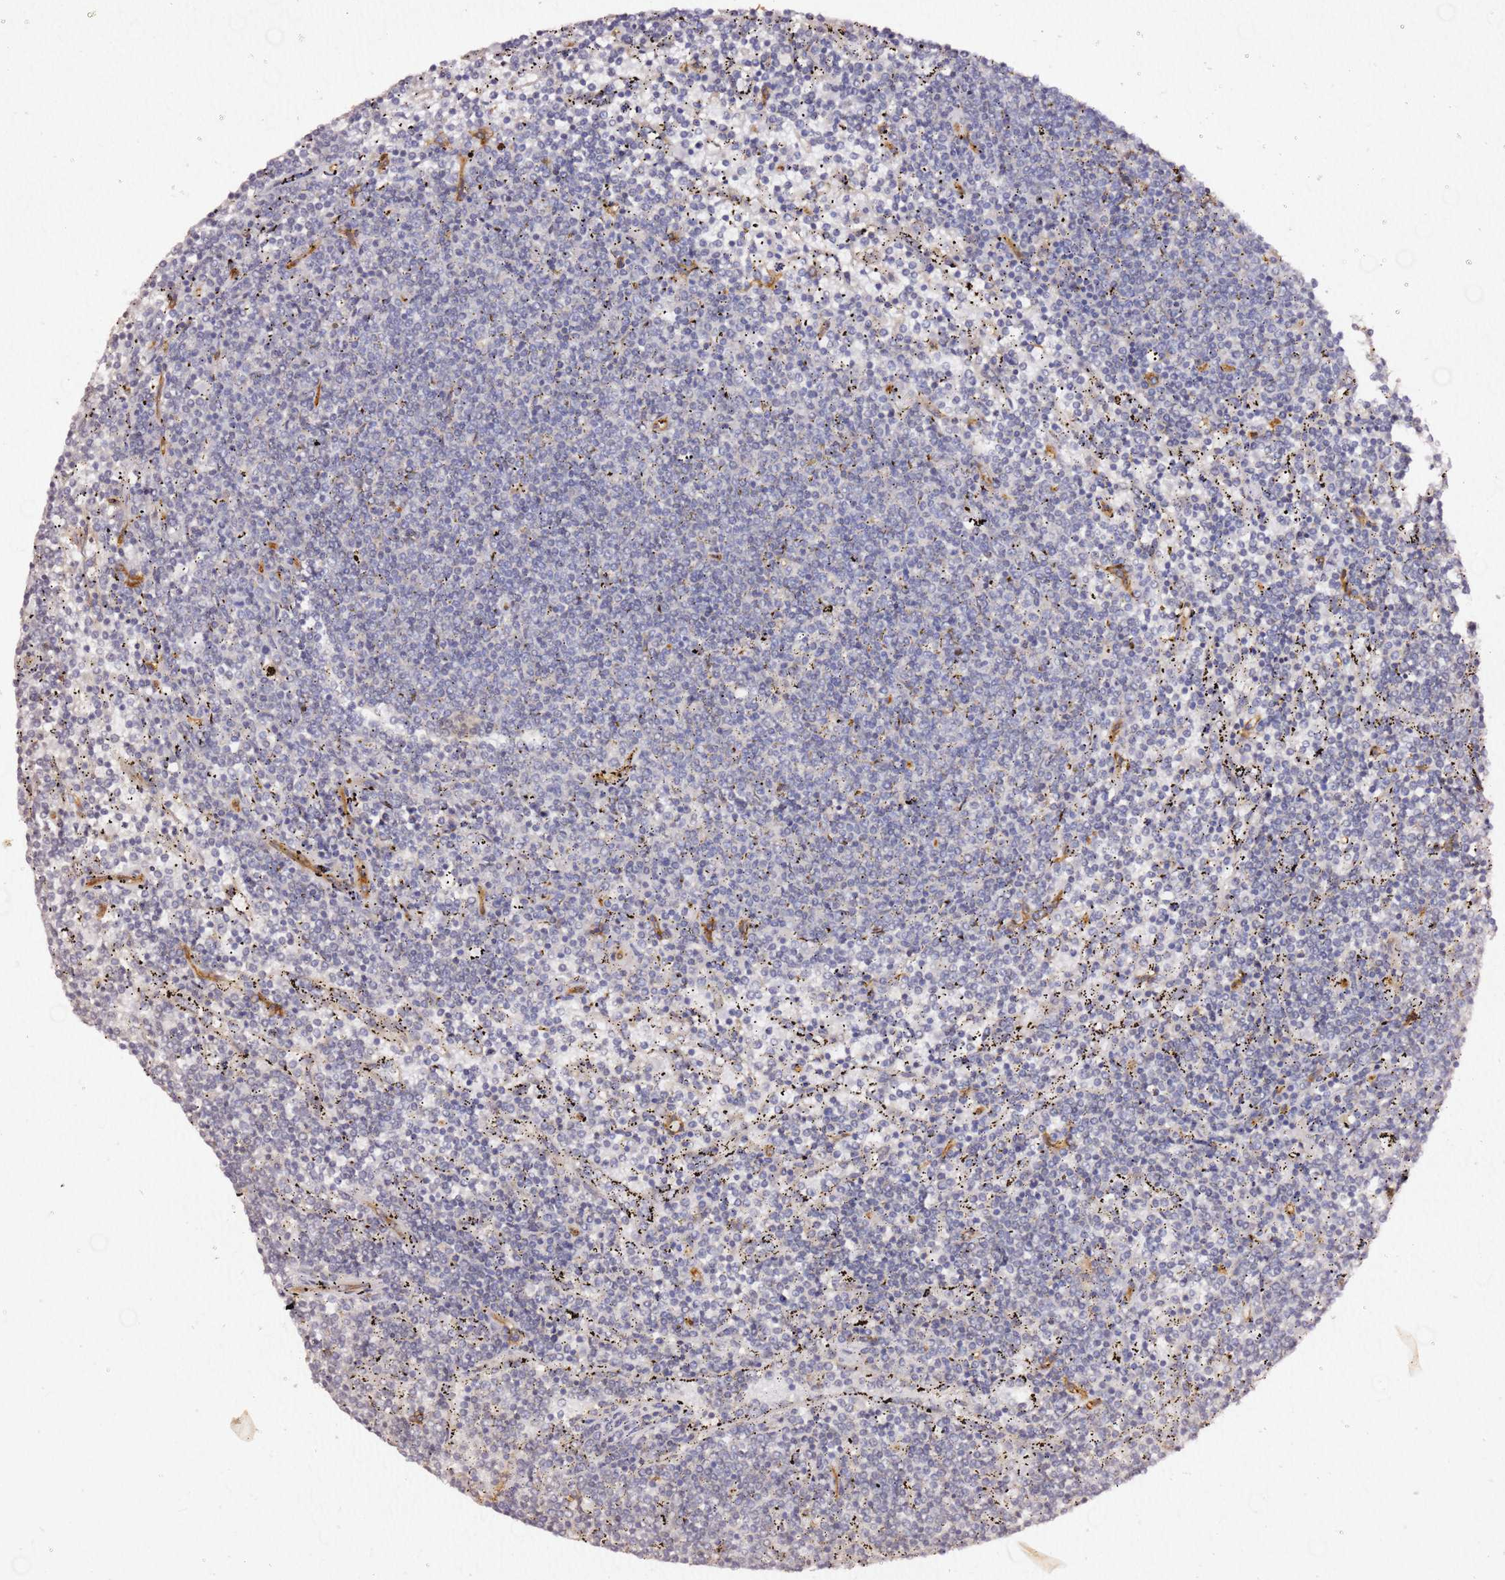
{"staining": {"intensity": "negative", "quantity": "none", "location": "none"}, "tissue": "lymphoma", "cell_type": "Tumor cells", "image_type": "cancer", "snomed": [{"axis": "morphology", "description": "Malignant lymphoma, non-Hodgkin's type, Low grade"}, {"axis": "topography", "description": "Spleen"}], "caption": "Human lymphoma stained for a protein using immunohistochemistry reveals no staining in tumor cells.", "gene": "KIF7", "patient": {"sex": "female", "age": 50}}